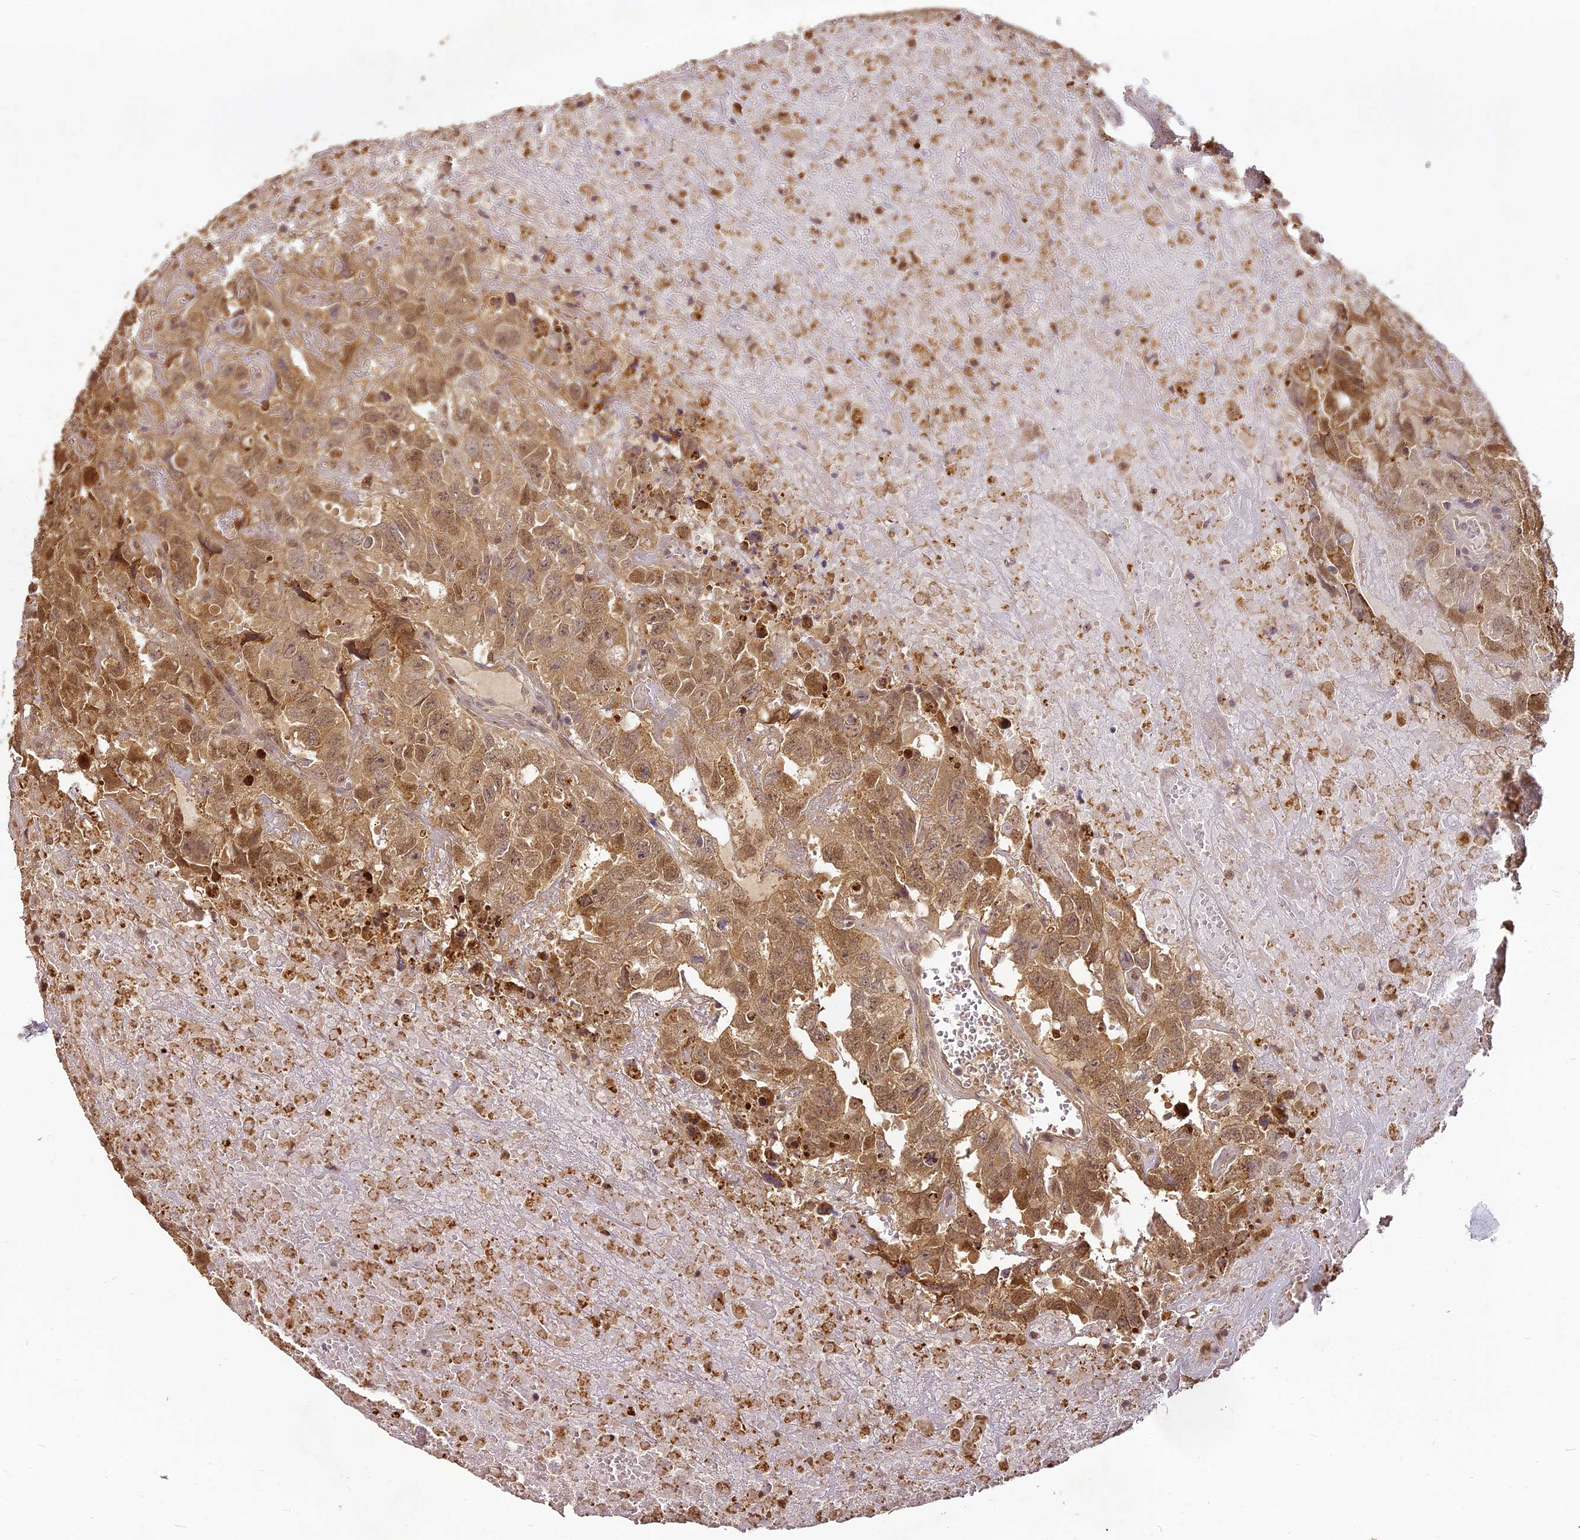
{"staining": {"intensity": "moderate", "quantity": "25%-75%", "location": "cytoplasmic/membranous,nuclear"}, "tissue": "testis cancer", "cell_type": "Tumor cells", "image_type": "cancer", "snomed": [{"axis": "morphology", "description": "Carcinoma, Embryonal, NOS"}, {"axis": "topography", "description": "Testis"}], "caption": "The histopathology image exhibits a brown stain indicating the presence of a protein in the cytoplasmic/membranous and nuclear of tumor cells in testis cancer (embryonal carcinoma). (brown staining indicates protein expression, while blue staining denotes nuclei).", "gene": "BCDIN3D", "patient": {"sex": "male", "age": 45}}